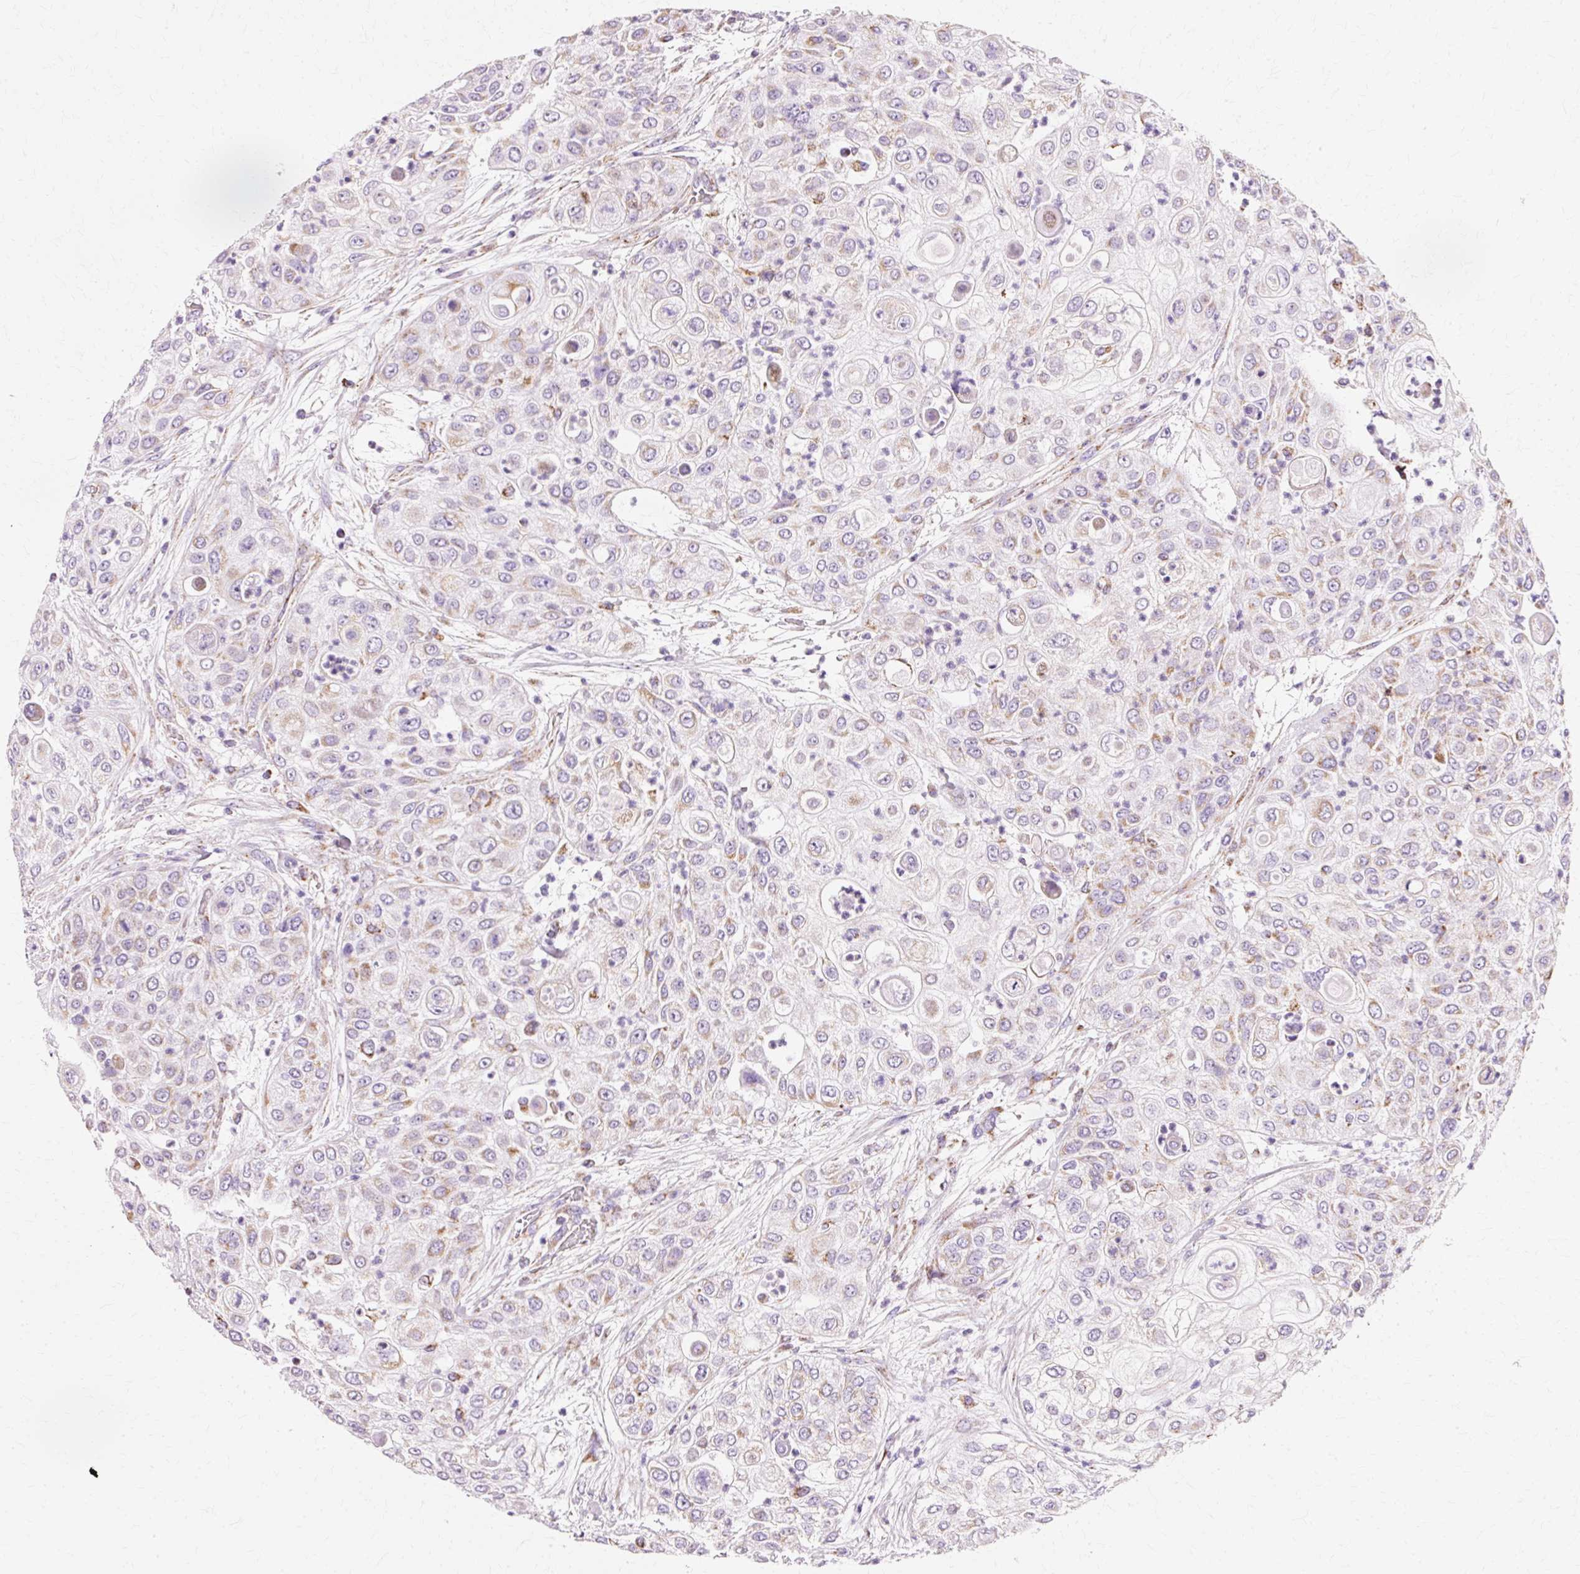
{"staining": {"intensity": "weak", "quantity": "25%-75%", "location": "cytoplasmic/membranous"}, "tissue": "urothelial cancer", "cell_type": "Tumor cells", "image_type": "cancer", "snomed": [{"axis": "morphology", "description": "Urothelial carcinoma, High grade"}, {"axis": "topography", "description": "Urinary bladder"}], "caption": "IHC micrograph of human urothelial carcinoma (high-grade) stained for a protein (brown), which displays low levels of weak cytoplasmic/membranous expression in approximately 25%-75% of tumor cells.", "gene": "ATP5PO", "patient": {"sex": "female", "age": 79}}